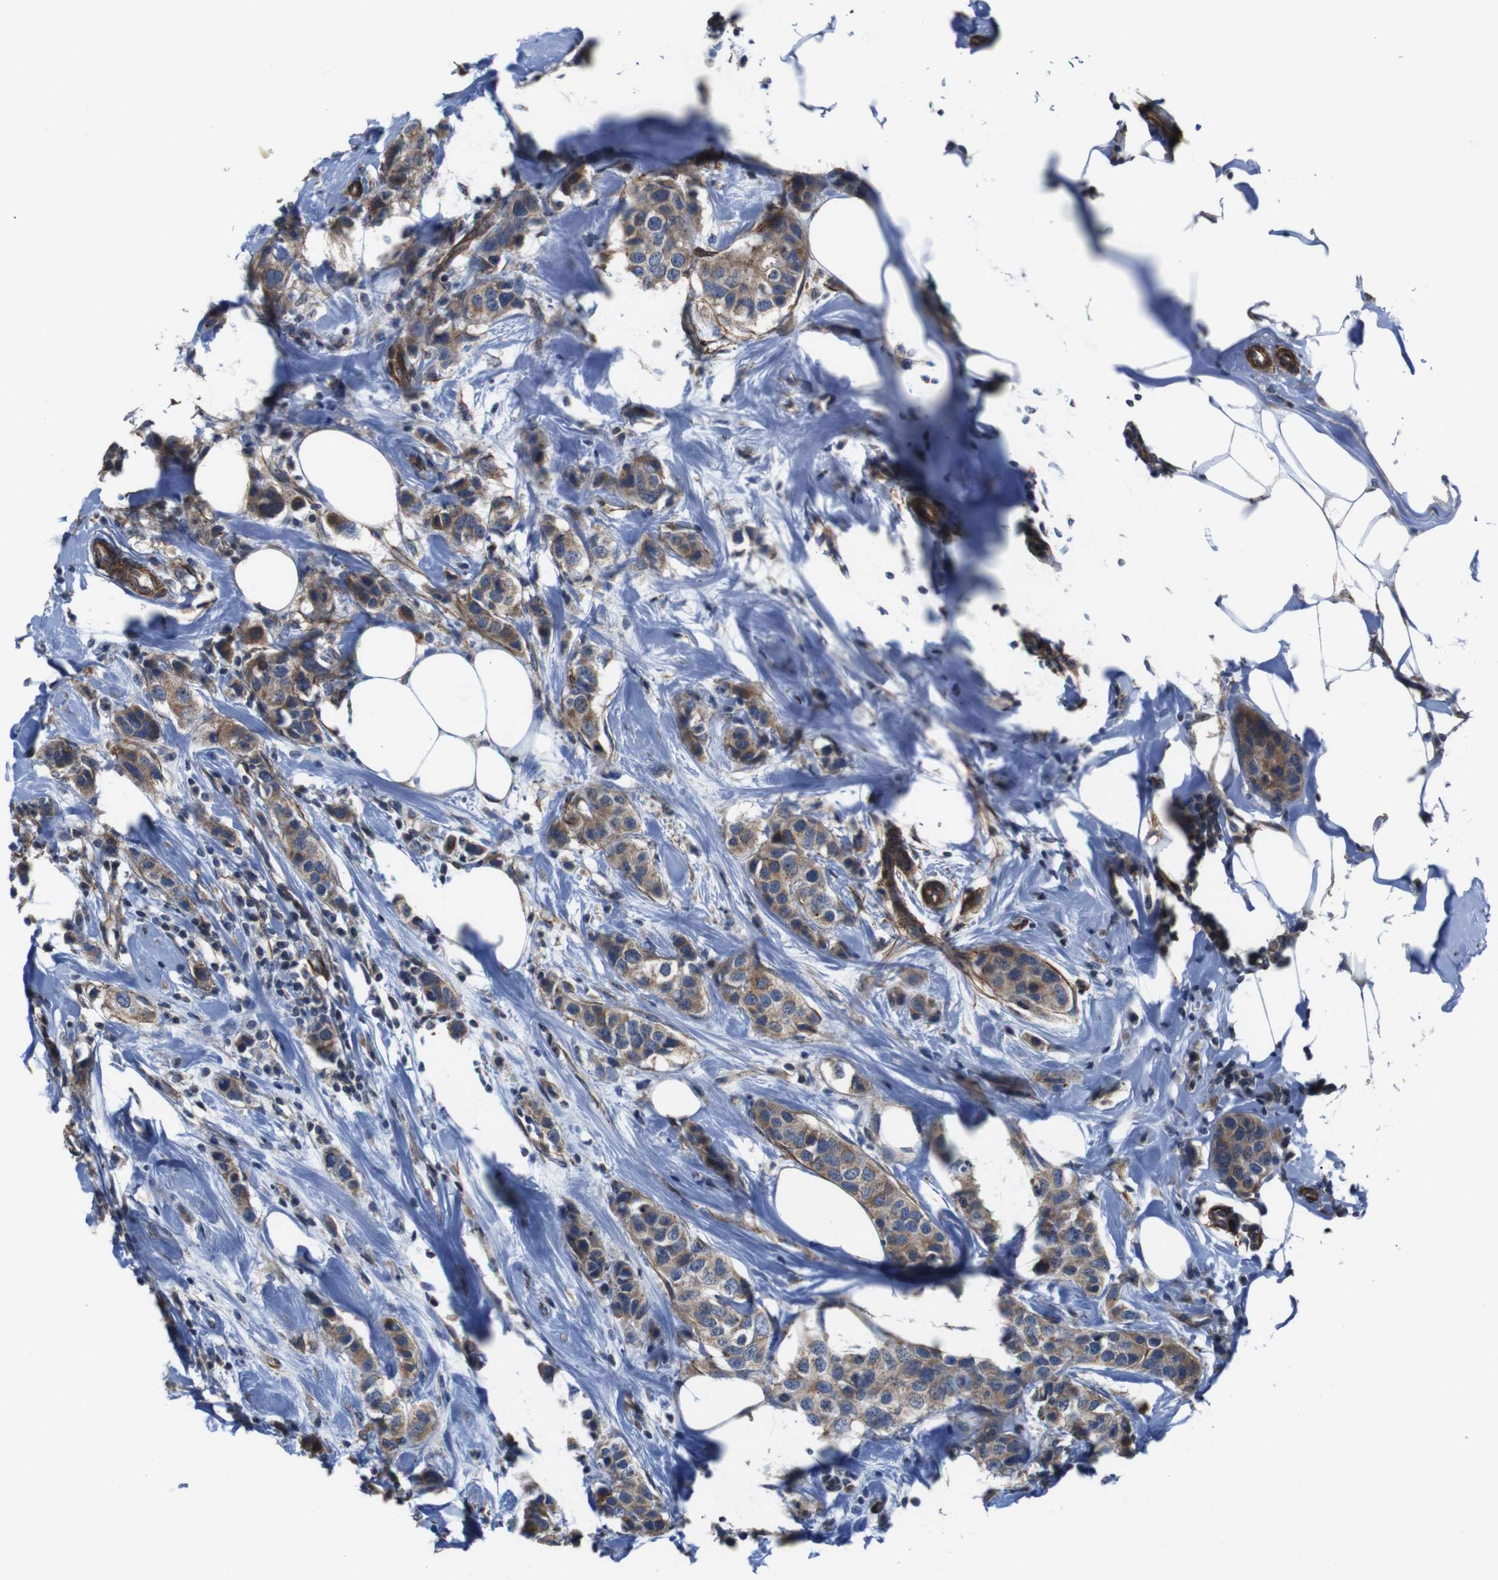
{"staining": {"intensity": "weak", "quantity": ">75%", "location": "cytoplasmic/membranous"}, "tissue": "breast cancer", "cell_type": "Tumor cells", "image_type": "cancer", "snomed": [{"axis": "morphology", "description": "Normal tissue, NOS"}, {"axis": "morphology", "description": "Duct carcinoma"}, {"axis": "topography", "description": "Breast"}], "caption": "Immunohistochemical staining of human breast intraductal carcinoma demonstrates low levels of weak cytoplasmic/membranous staining in about >75% of tumor cells.", "gene": "GGT7", "patient": {"sex": "female", "age": 50}}